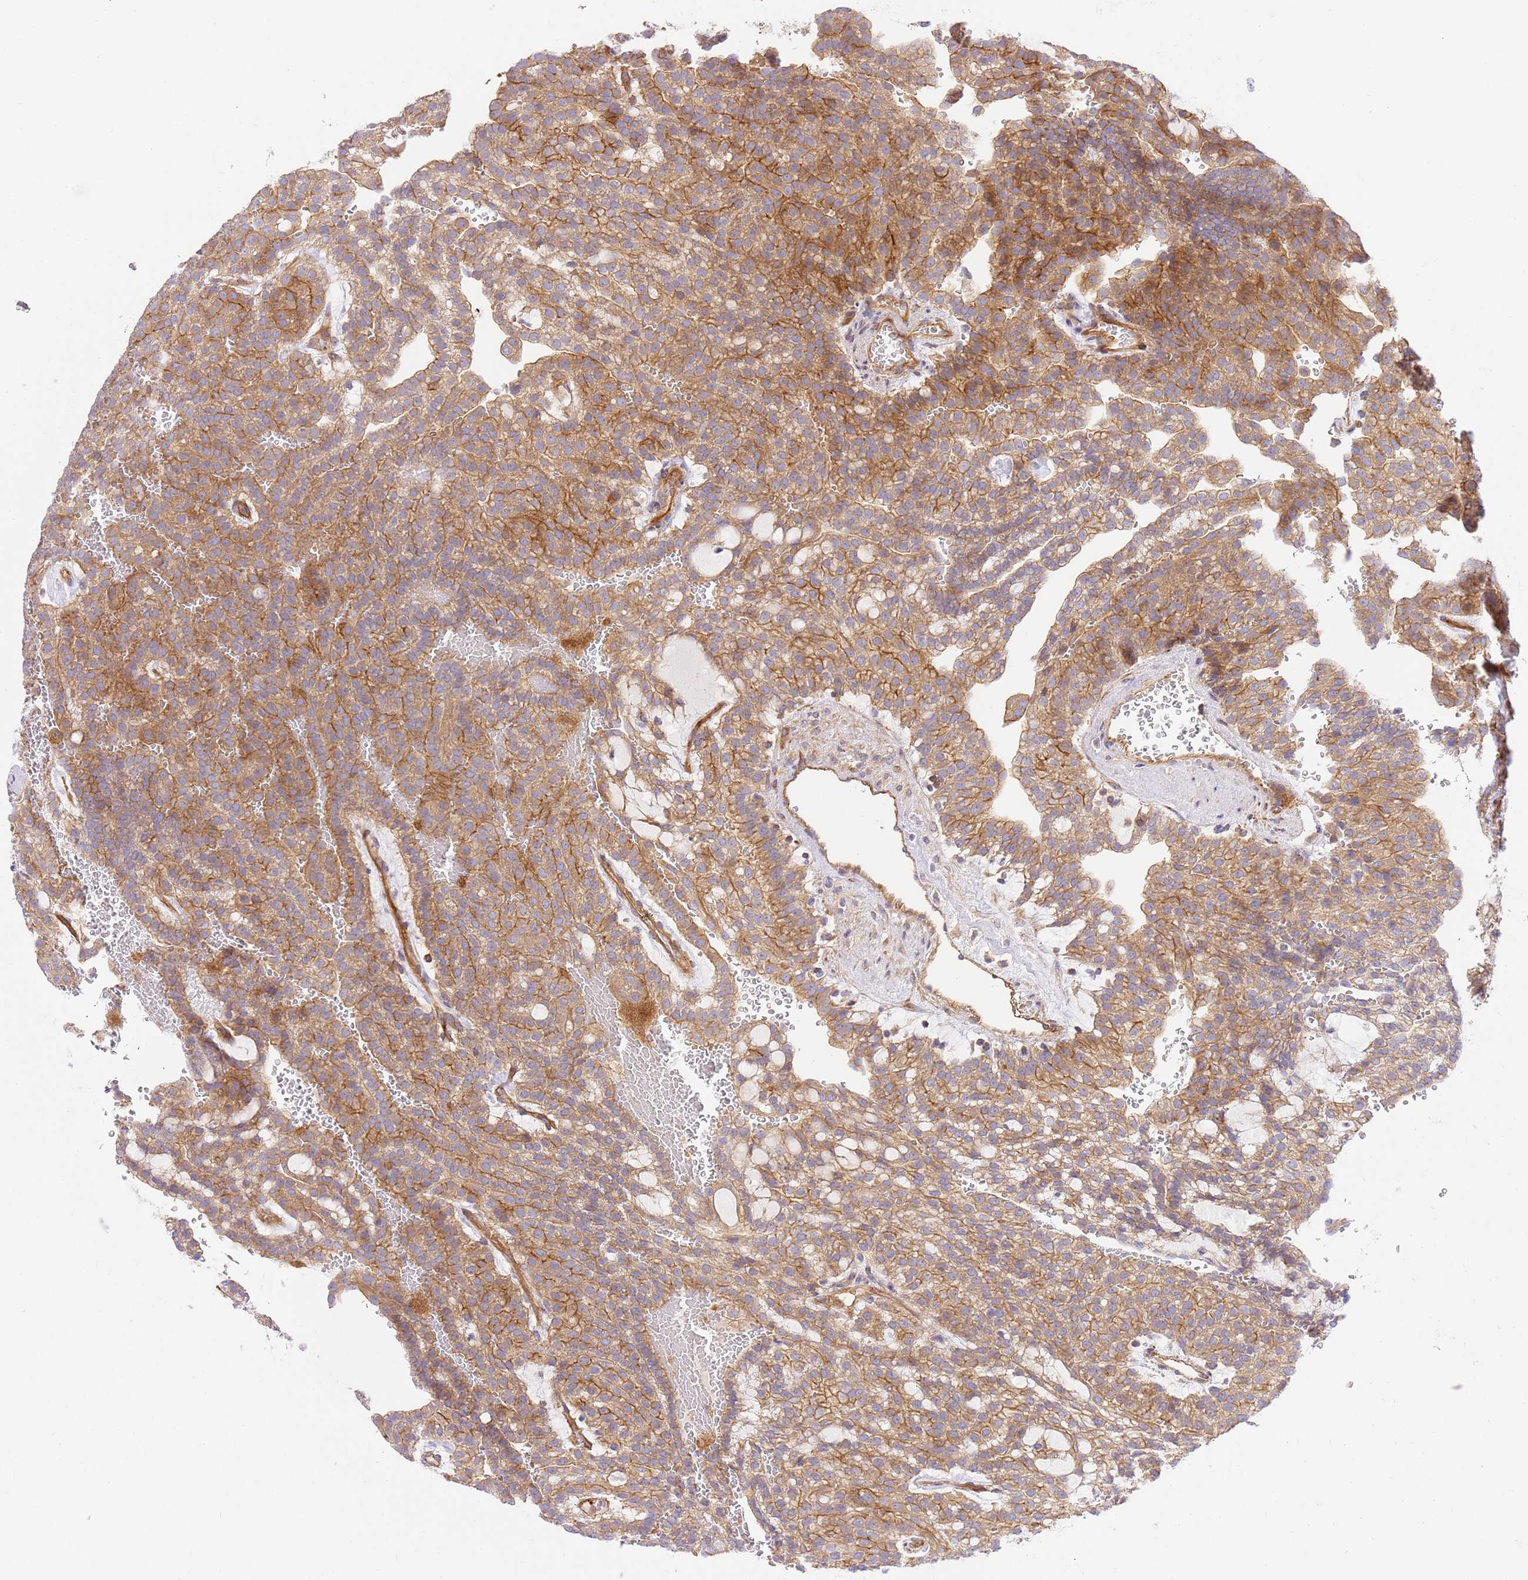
{"staining": {"intensity": "moderate", "quantity": ">75%", "location": "cytoplasmic/membranous"}, "tissue": "renal cancer", "cell_type": "Tumor cells", "image_type": "cancer", "snomed": [{"axis": "morphology", "description": "Adenocarcinoma, NOS"}, {"axis": "topography", "description": "Kidney"}], "caption": "High-power microscopy captured an IHC image of renal adenocarcinoma, revealing moderate cytoplasmic/membranous expression in approximately >75% of tumor cells.", "gene": "EFCAB8", "patient": {"sex": "male", "age": 63}}